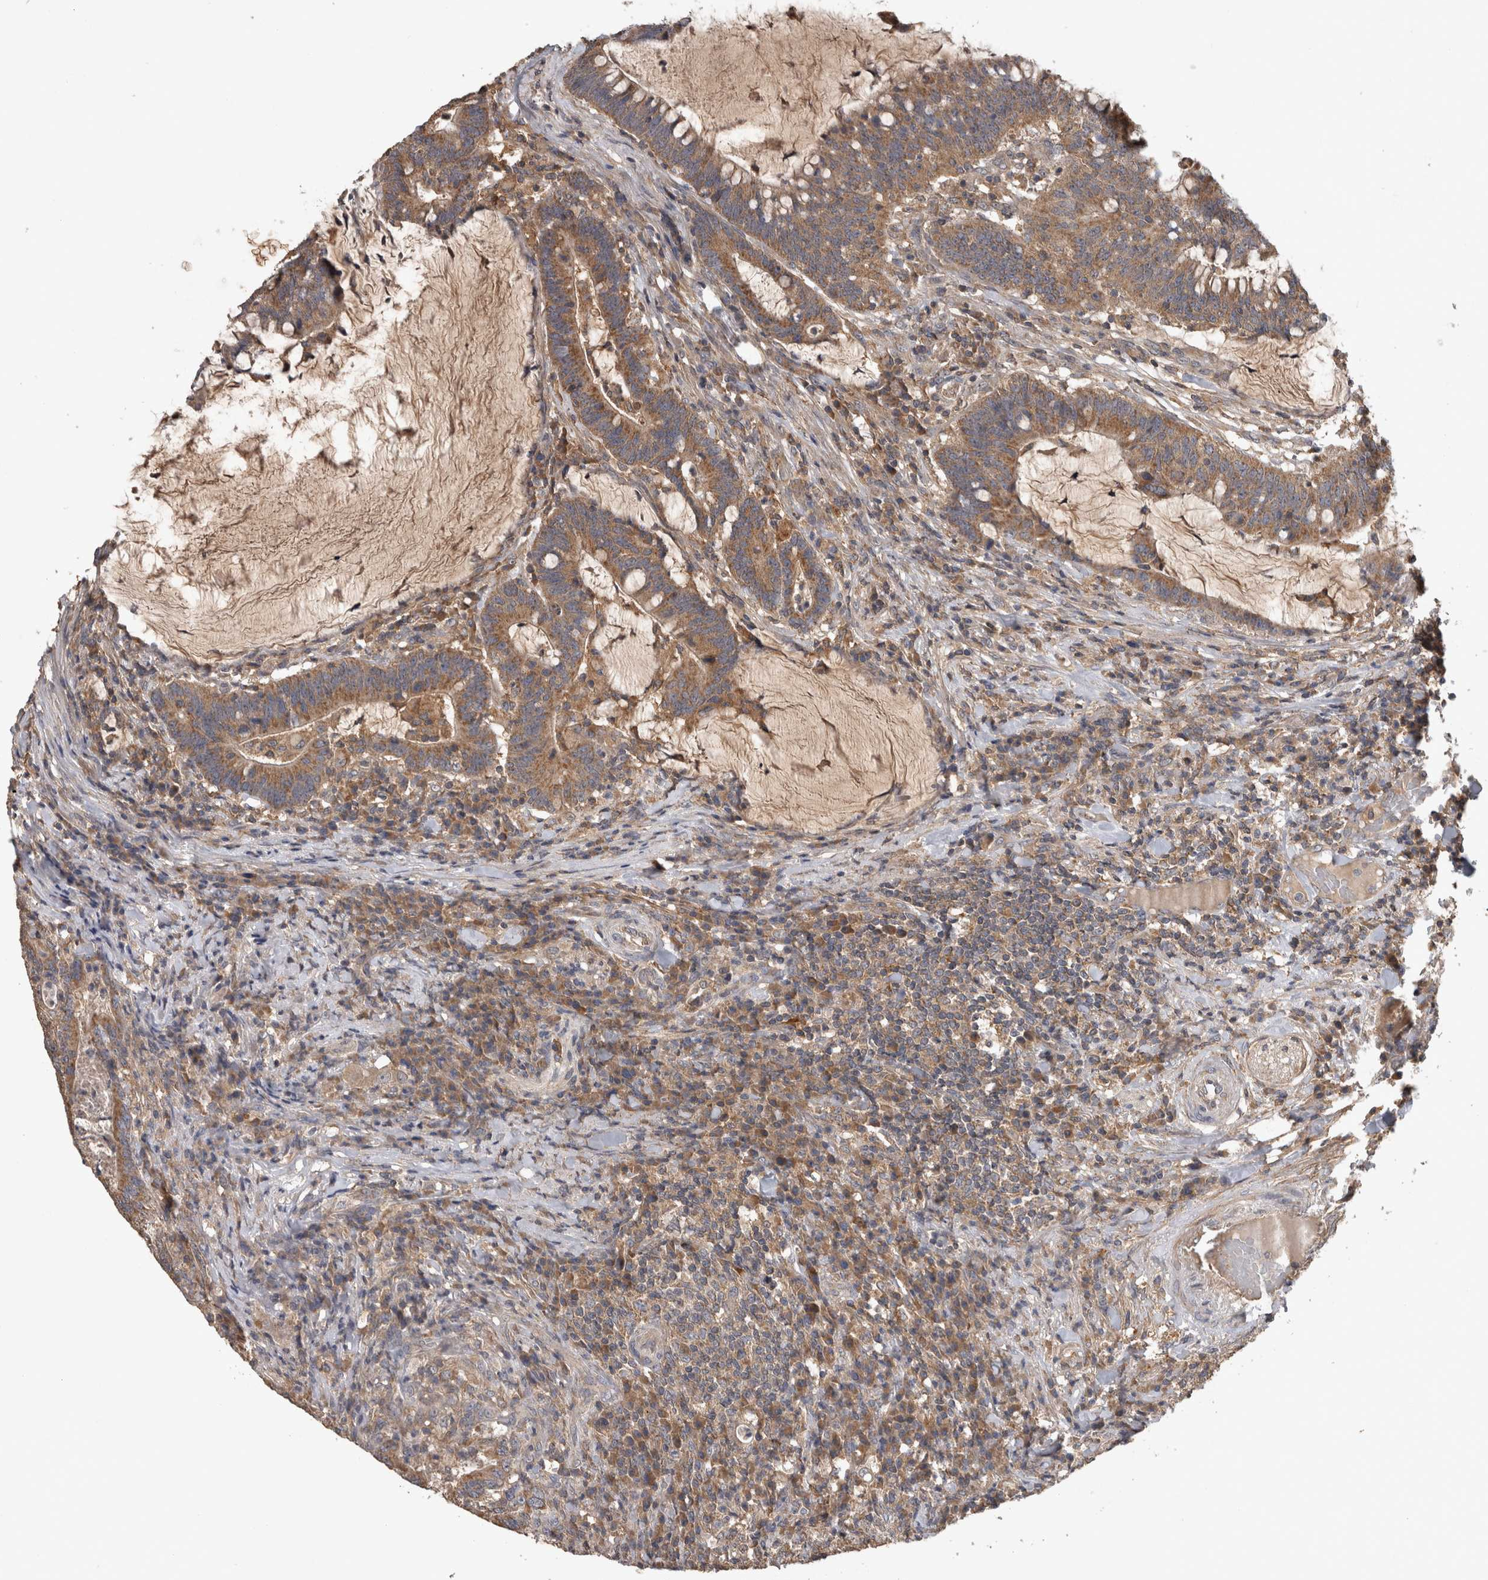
{"staining": {"intensity": "moderate", "quantity": ">75%", "location": "cytoplasmic/membranous"}, "tissue": "colorectal cancer", "cell_type": "Tumor cells", "image_type": "cancer", "snomed": [{"axis": "morphology", "description": "Adenocarcinoma, NOS"}, {"axis": "topography", "description": "Colon"}], "caption": "Brown immunohistochemical staining in adenocarcinoma (colorectal) demonstrates moderate cytoplasmic/membranous staining in about >75% of tumor cells.", "gene": "TRMT61B", "patient": {"sex": "female", "age": 66}}